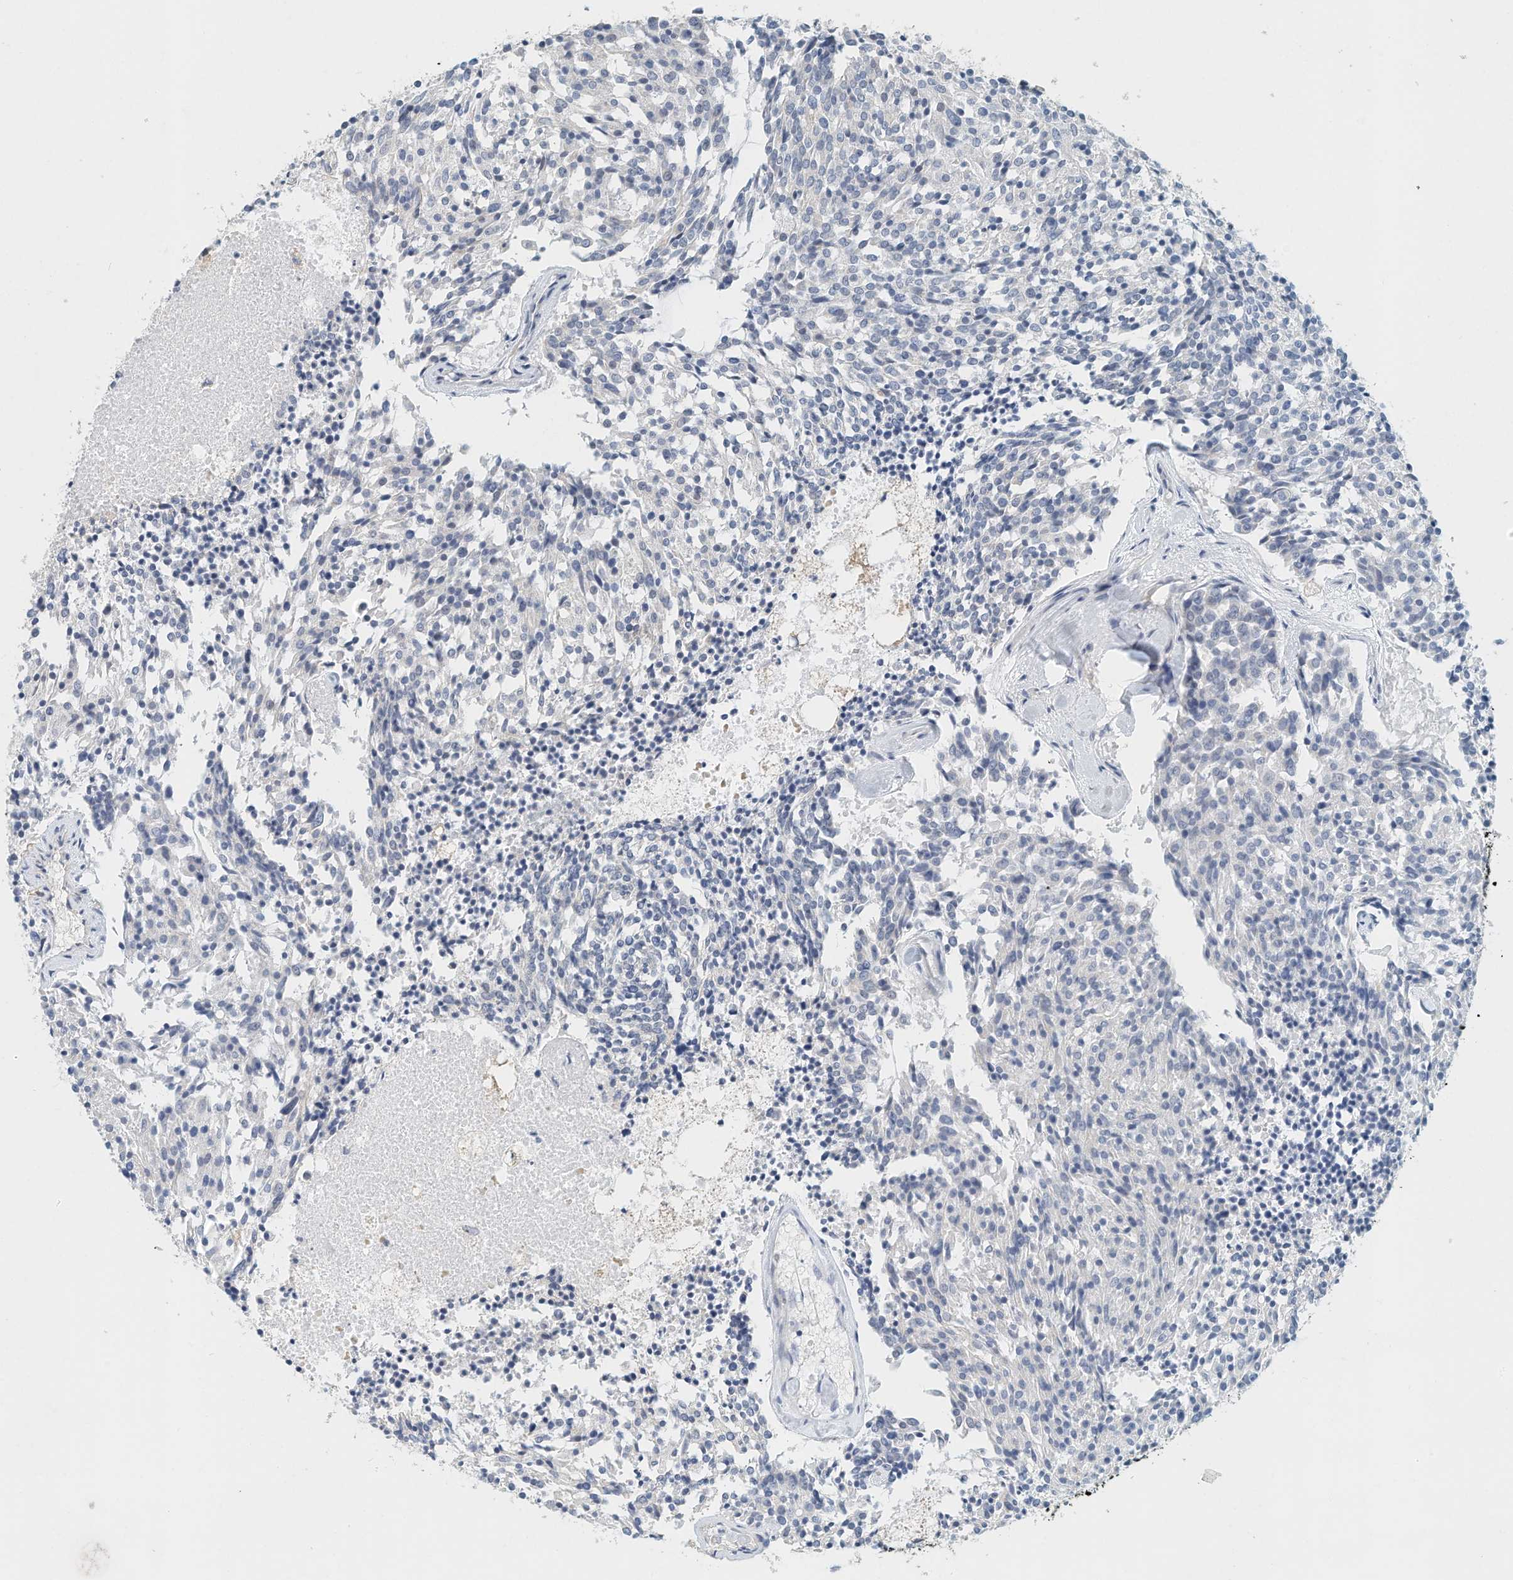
{"staining": {"intensity": "negative", "quantity": "none", "location": "none"}, "tissue": "carcinoid", "cell_type": "Tumor cells", "image_type": "cancer", "snomed": [{"axis": "morphology", "description": "Carcinoid, malignant, NOS"}, {"axis": "topography", "description": "Pancreas"}], "caption": "Tumor cells show no significant protein expression in malignant carcinoid. (DAB IHC visualized using brightfield microscopy, high magnification).", "gene": "MICAL1", "patient": {"sex": "female", "age": 54}}